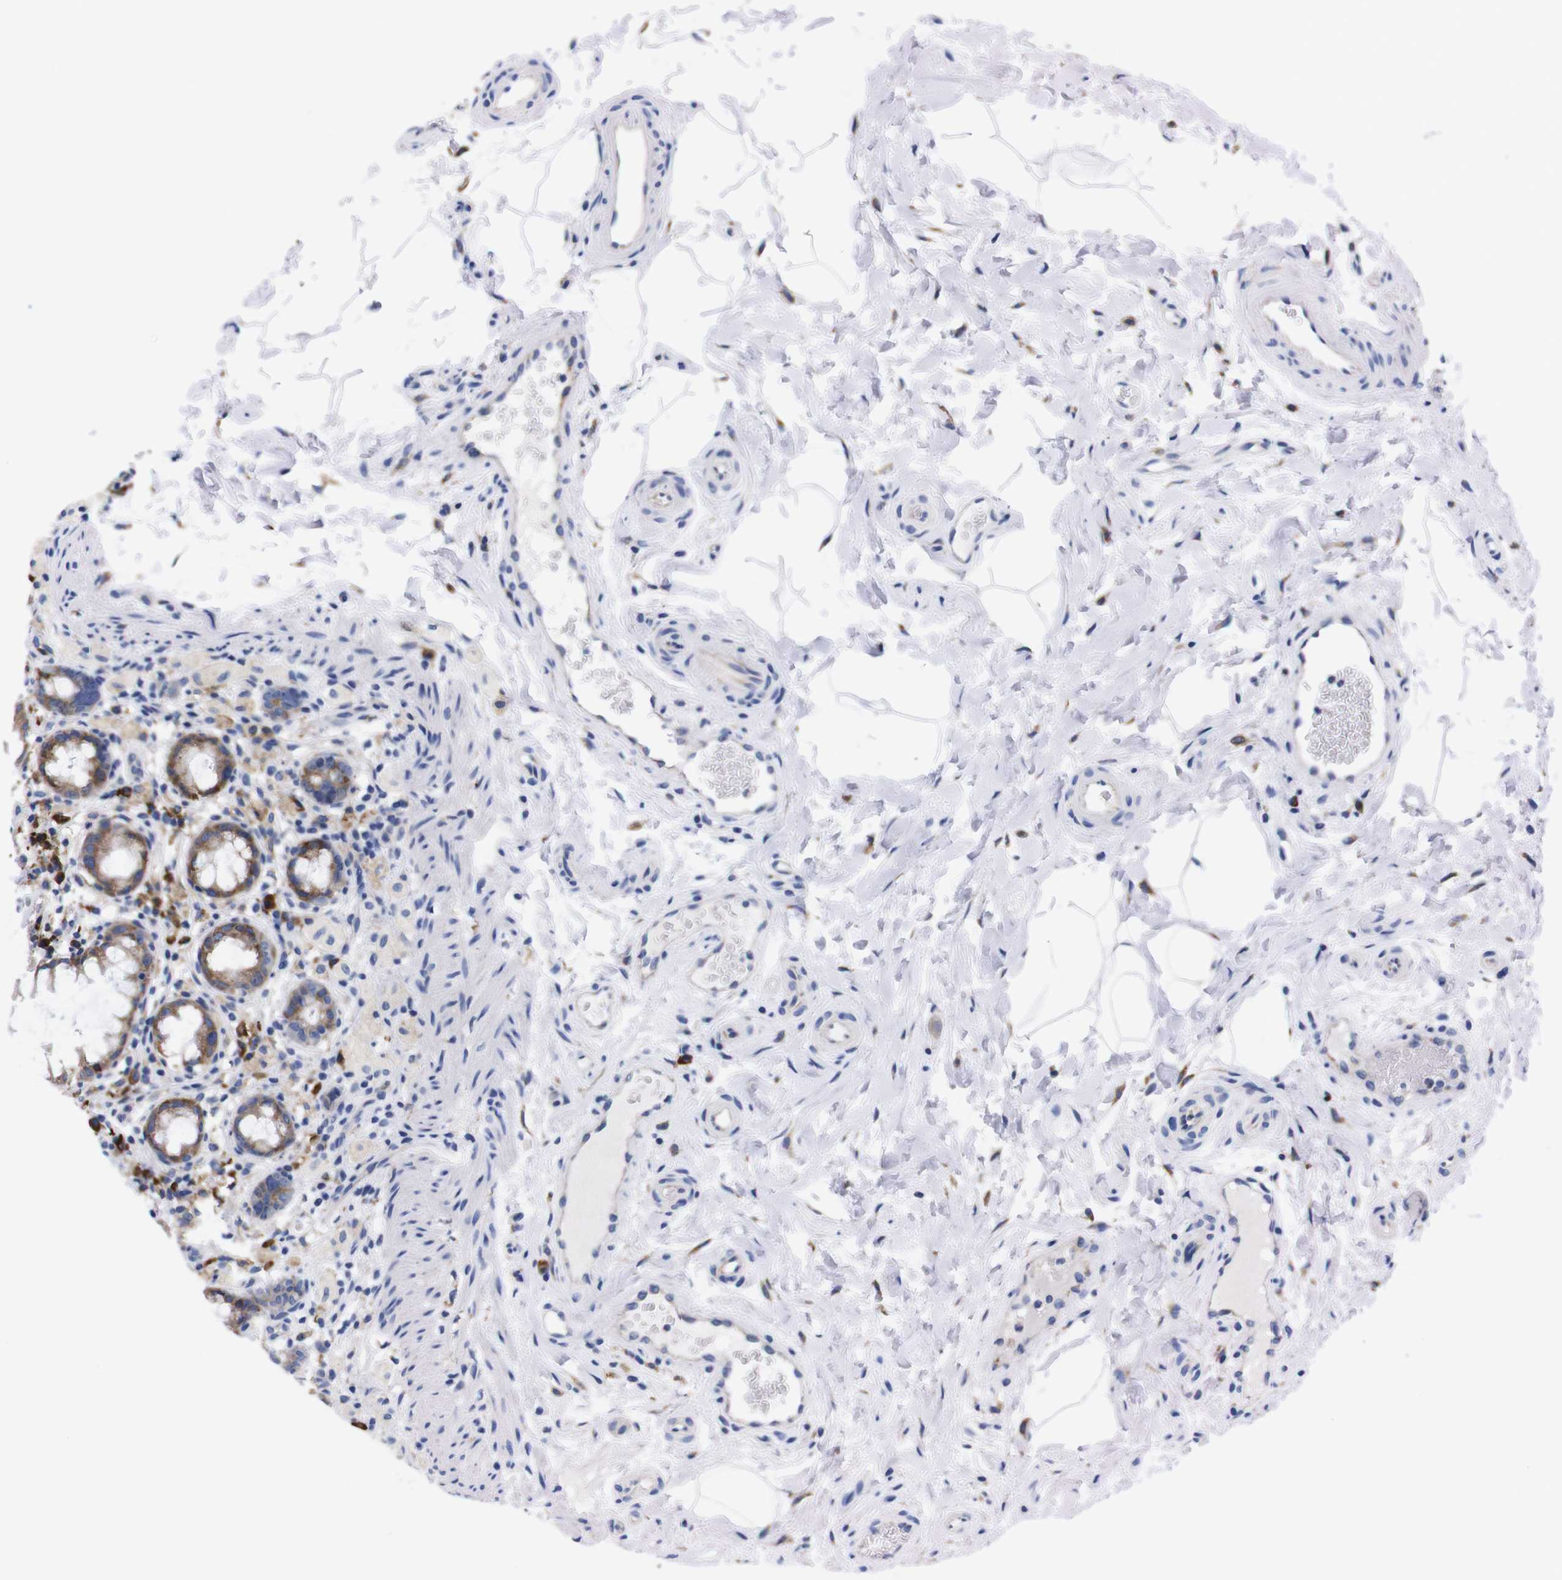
{"staining": {"intensity": "moderate", "quantity": ">75%", "location": "cytoplasmic/membranous"}, "tissue": "rectum", "cell_type": "Glandular cells", "image_type": "normal", "snomed": [{"axis": "morphology", "description": "Normal tissue, NOS"}, {"axis": "topography", "description": "Rectum"}], "caption": "Protein positivity by immunohistochemistry reveals moderate cytoplasmic/membranous expression in about >75% of glandular cells in normal rectum. (Brightfield microscopy of DAB IHC at high magnification).", "gene": "NEBL", "patient": {"sex": "male", "age": 44}}